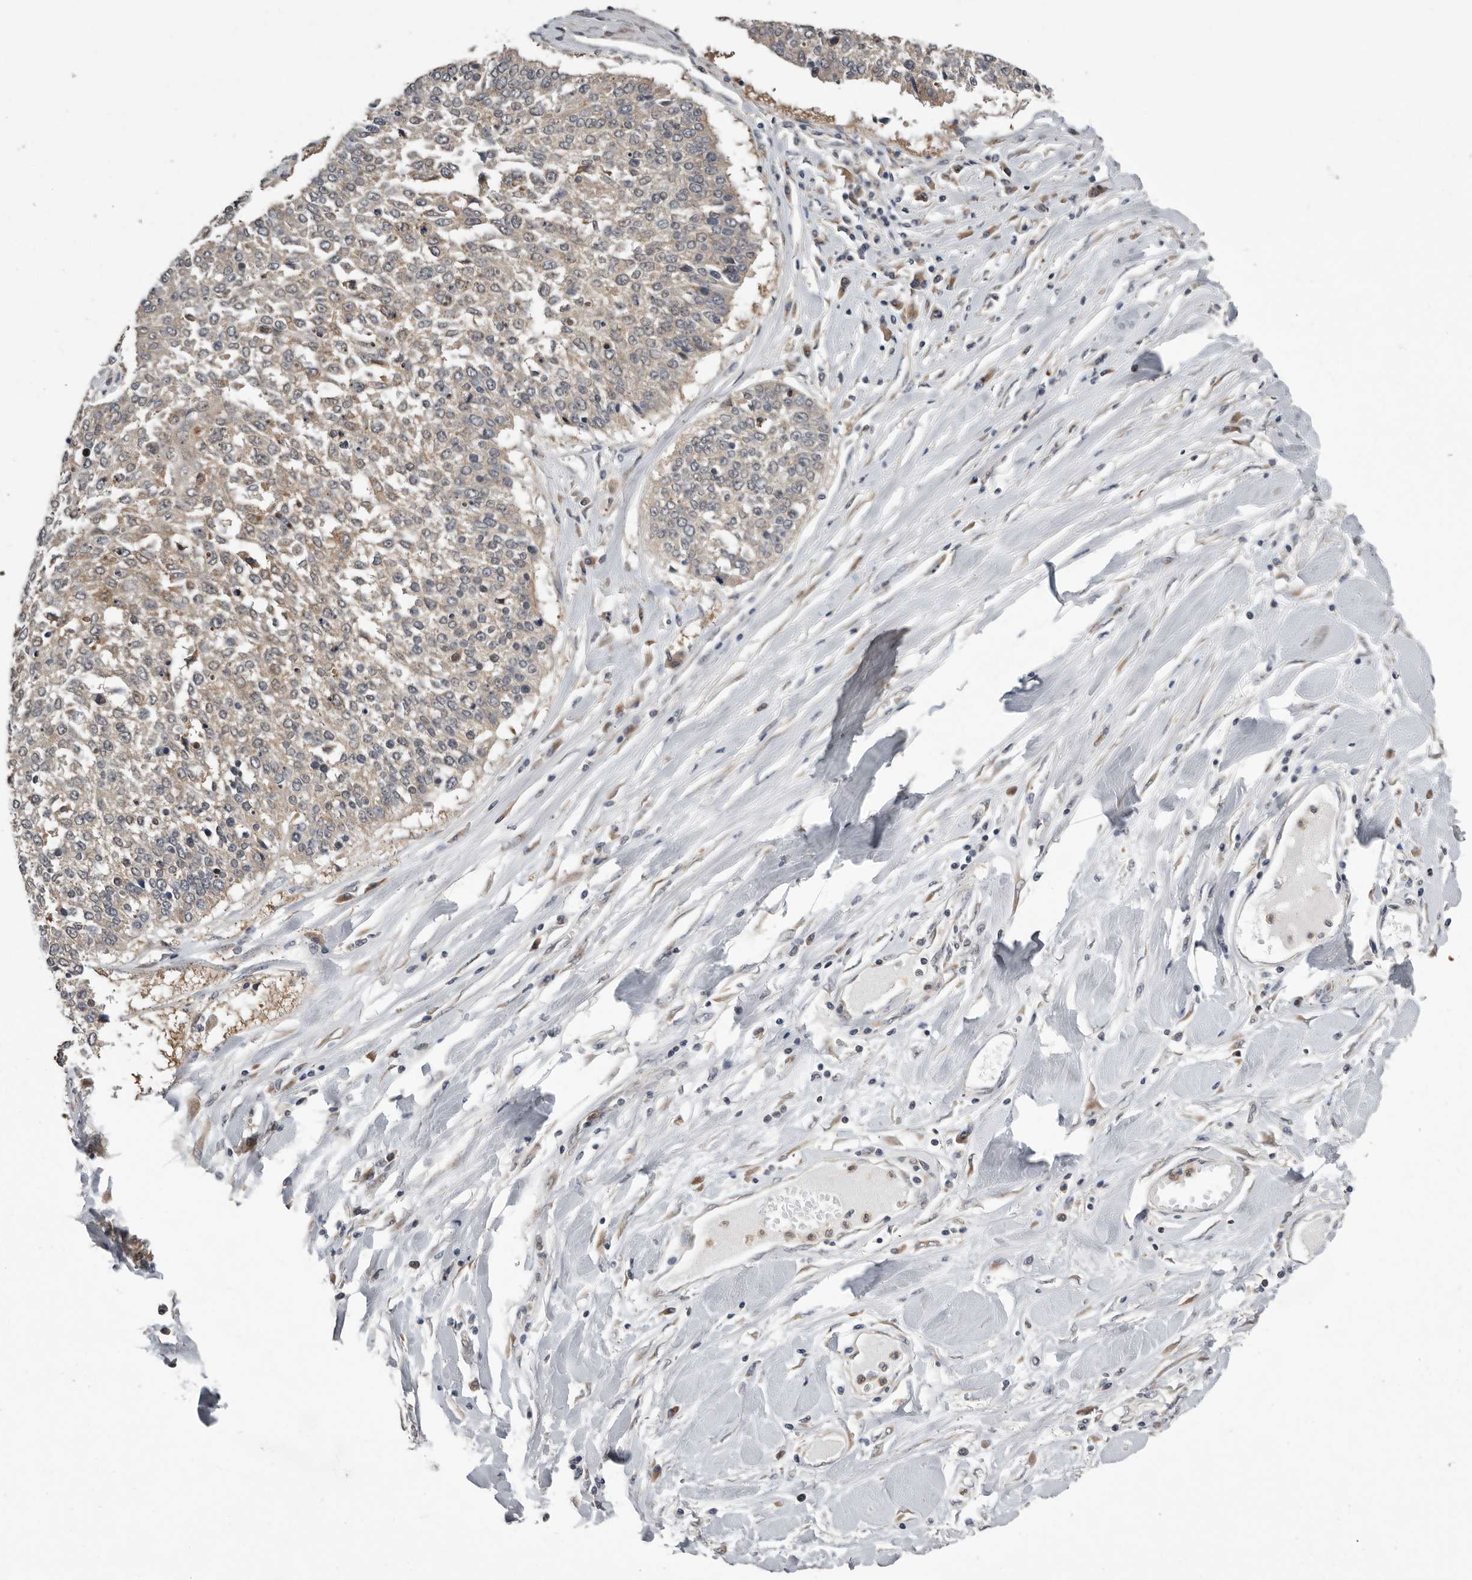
{"staining": {"intensity": "weak", "quantity": "25%-75%", "location": "cytoplasmic/membranous"}, "tissue": "lung cancer", "cell_type": "Tumor cells", "image_type": "cancer", "snomed": [{"axis": "morphology", "description": "Normal tissue, NOS"}, {"axis": "morphology", "description": "Squamous cell carcinoma, NOS"}, {"axis": "topography", "description": "Cartilage tissue"}, {"axis": "topography", "description": "Bronchus"}, {"axis": "topography", "description": "Lung"}, {"axis": "topography", "description": "Peripheral nerve tissue"}], "caption": "This micrograph exhibits IHC staining of squamous cell carcinoma (lung), with low weak cytoplasmic/membranous expression in about 25%-75% of tumor cells.", "gene": "RALGPS2", "patient": {"sex": "female", "age": 49}}